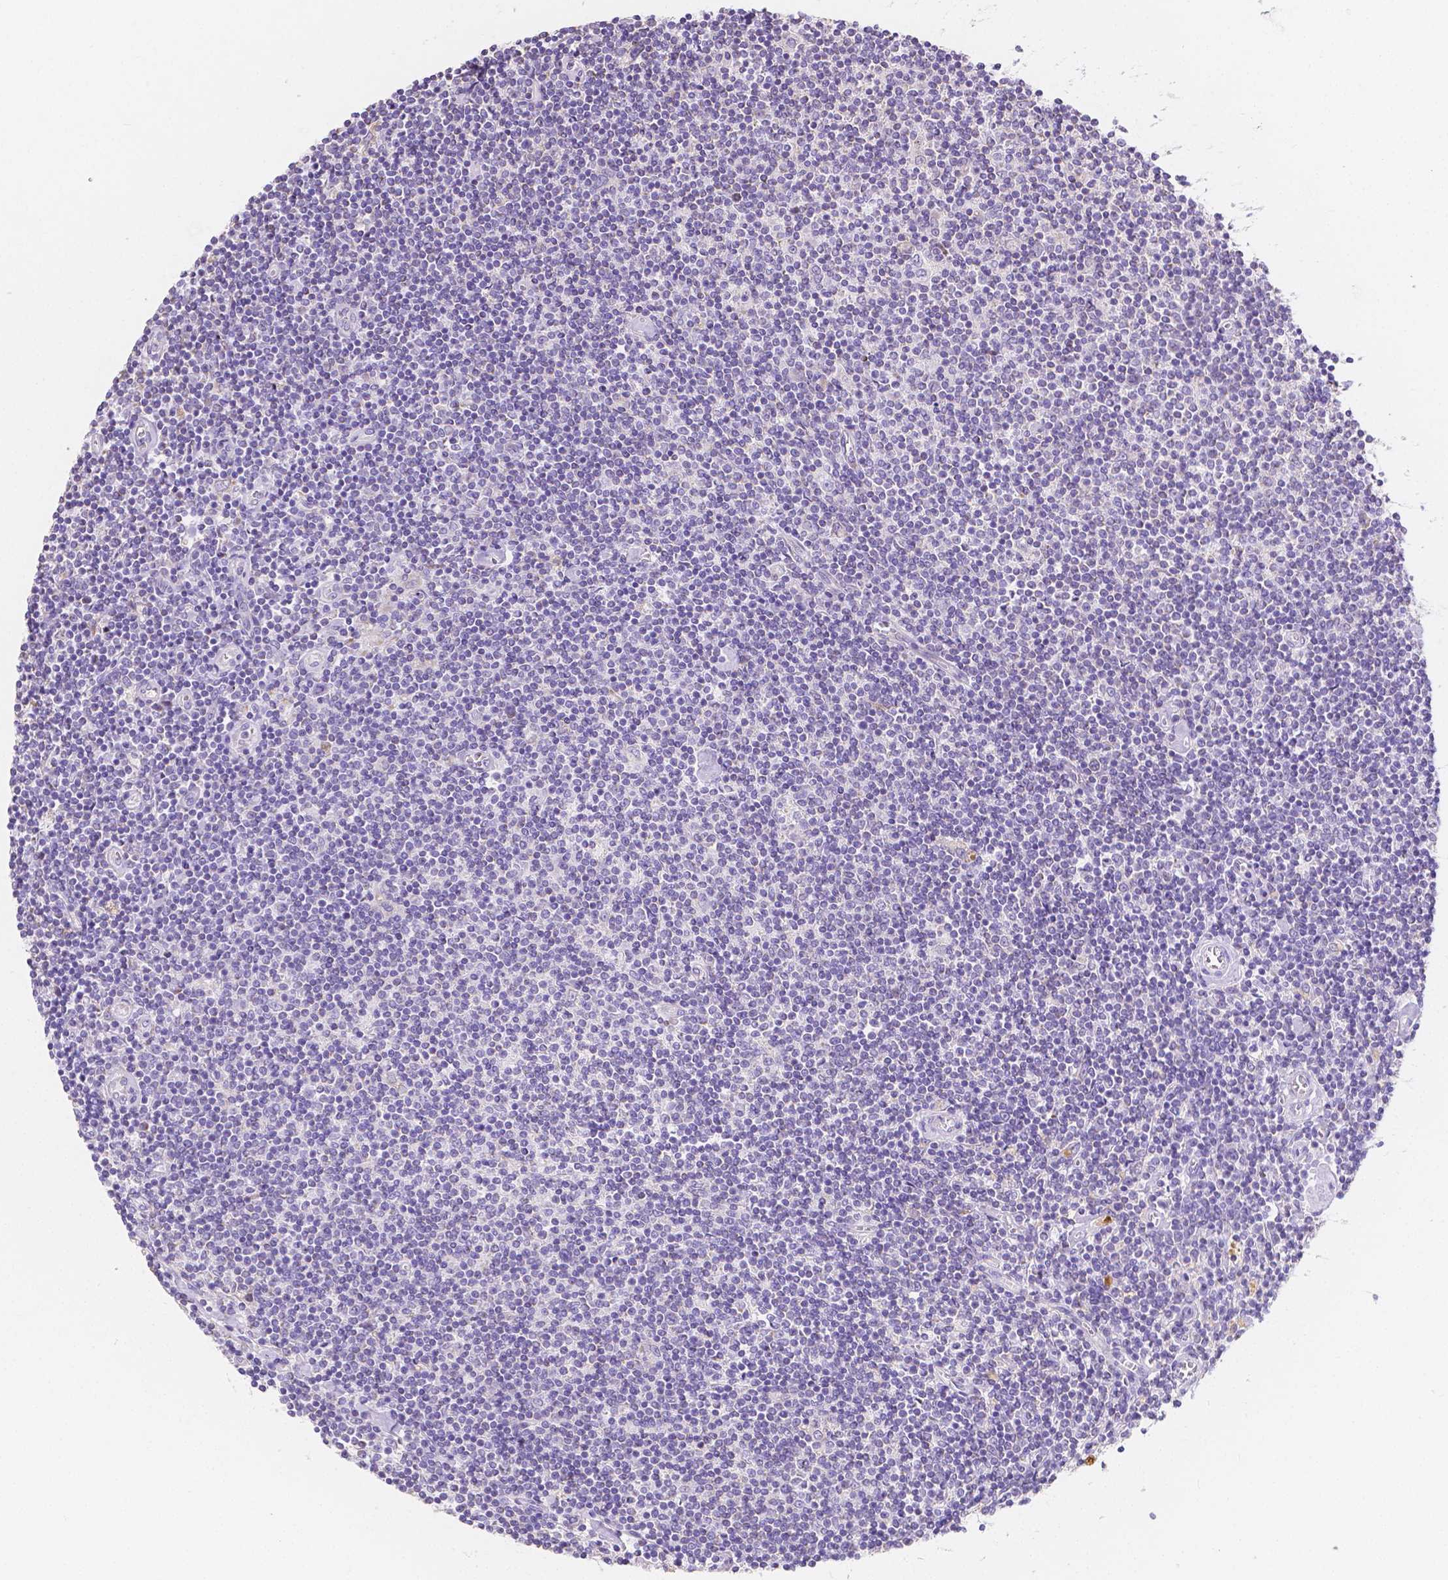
{"staining": {"intensity": "negative", "quantity": "none", "location": "none"}, "tissue": "lymphoma", "cell_type": "Tumor cells", "image_type": "cancer", "snomed": [{"axis": "morphology", "description": "Hodgkin's disease, NOS"}, {"axis": "topography", "description": "Lymph node"}], "caption": "Tumor cells are negative for brown protein staining in lymphoma.", "gene": "TMEM130", "patient": {"sex": "male", "age": 40}}